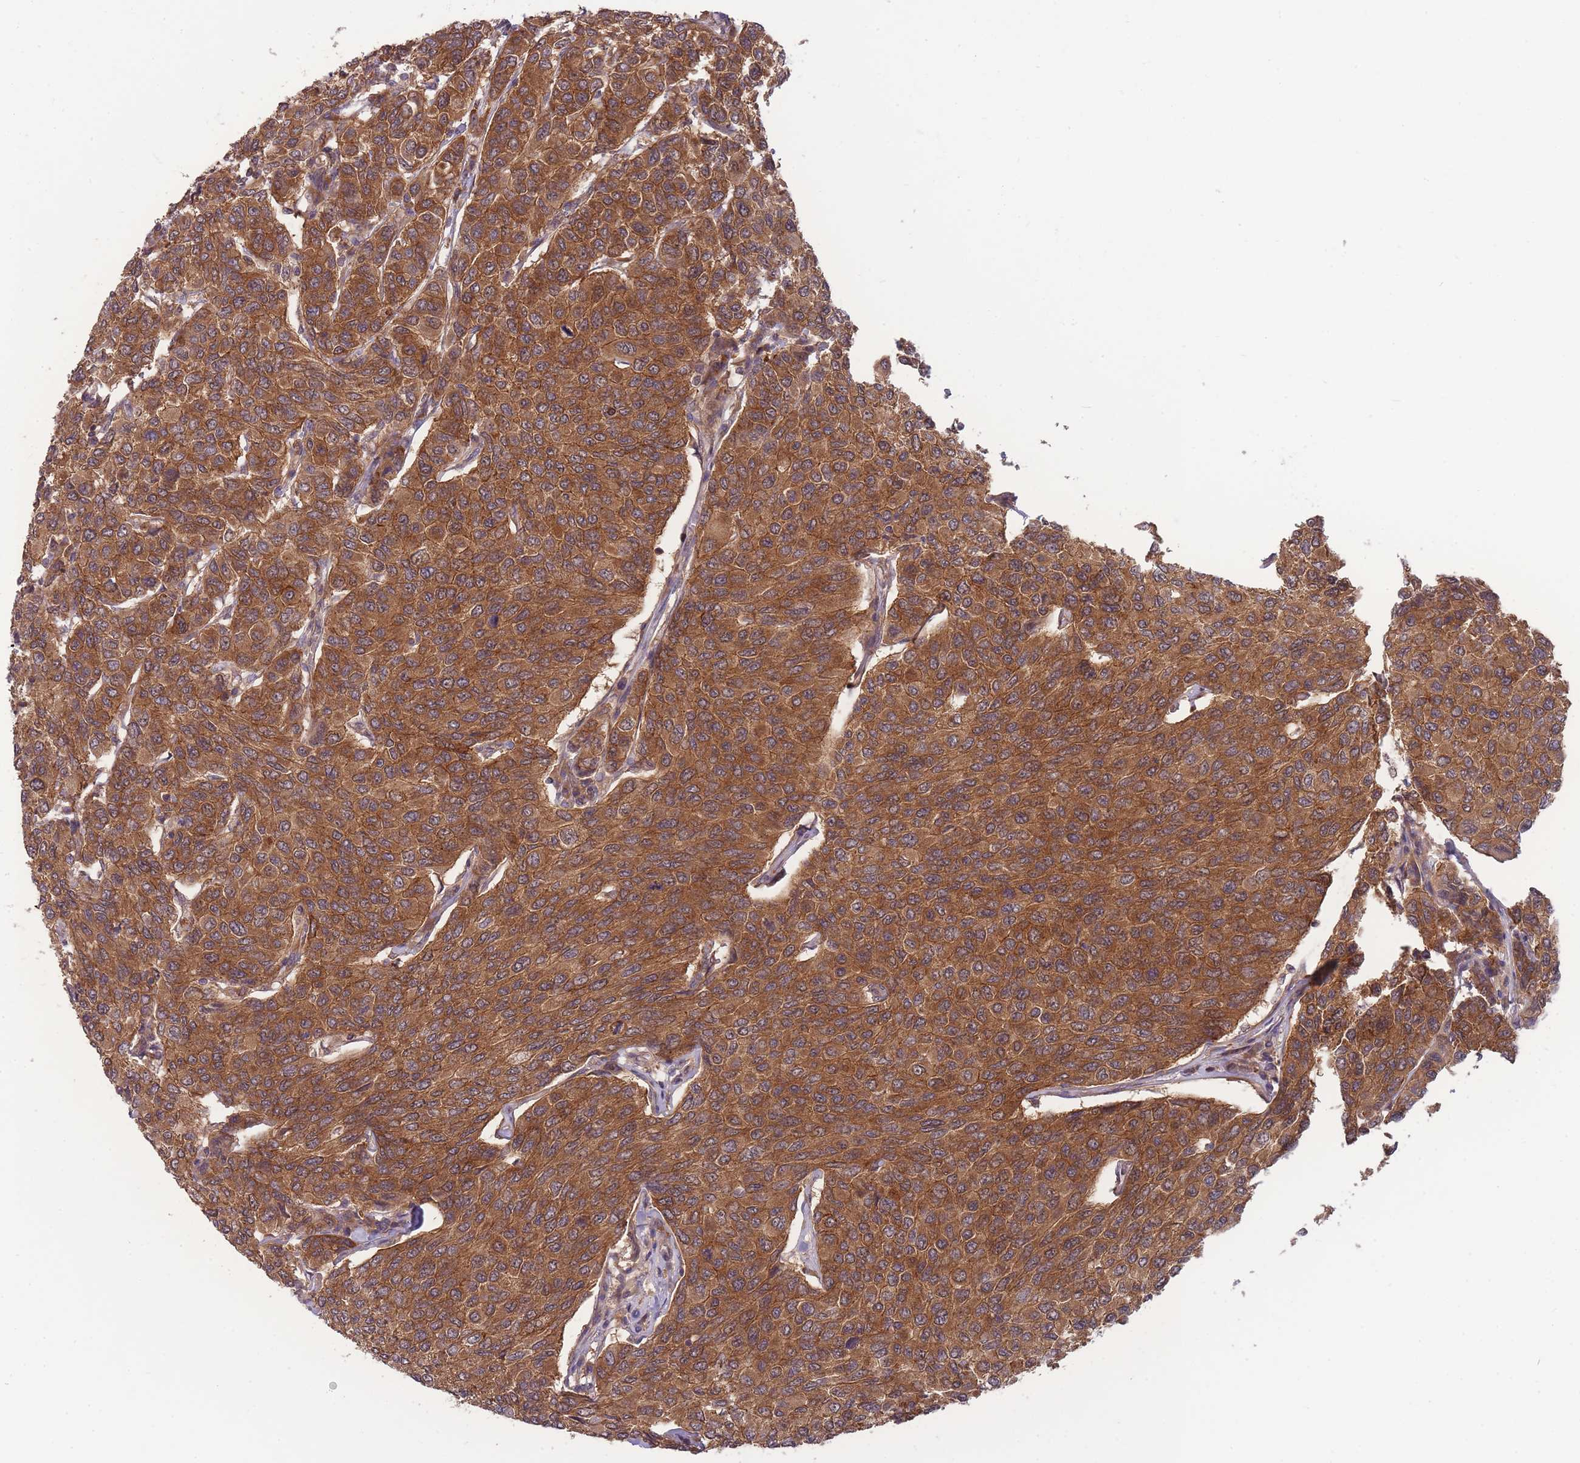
{"staining": {"intensity": "moderate", "quantity": ">75%", "location": "cytoplasmic/membranous"}, "tissue": "breast cancer", "cell_type": "Tumor cells", "image_type": "cancer", "snomed": [{"axis": "morphology", "description": "Duct carcinoma"}, {"axis": "topography", "description": "Breast"}], "caption": "This is an image of immunohistochemistry staining of breast infiltrating ductal carcinoma, which shows moderate positivity in the cytoplasmic/membranous of tumor cells.", "gene": "PFDN6", "patient": {"sex": "female", "age": 55}}